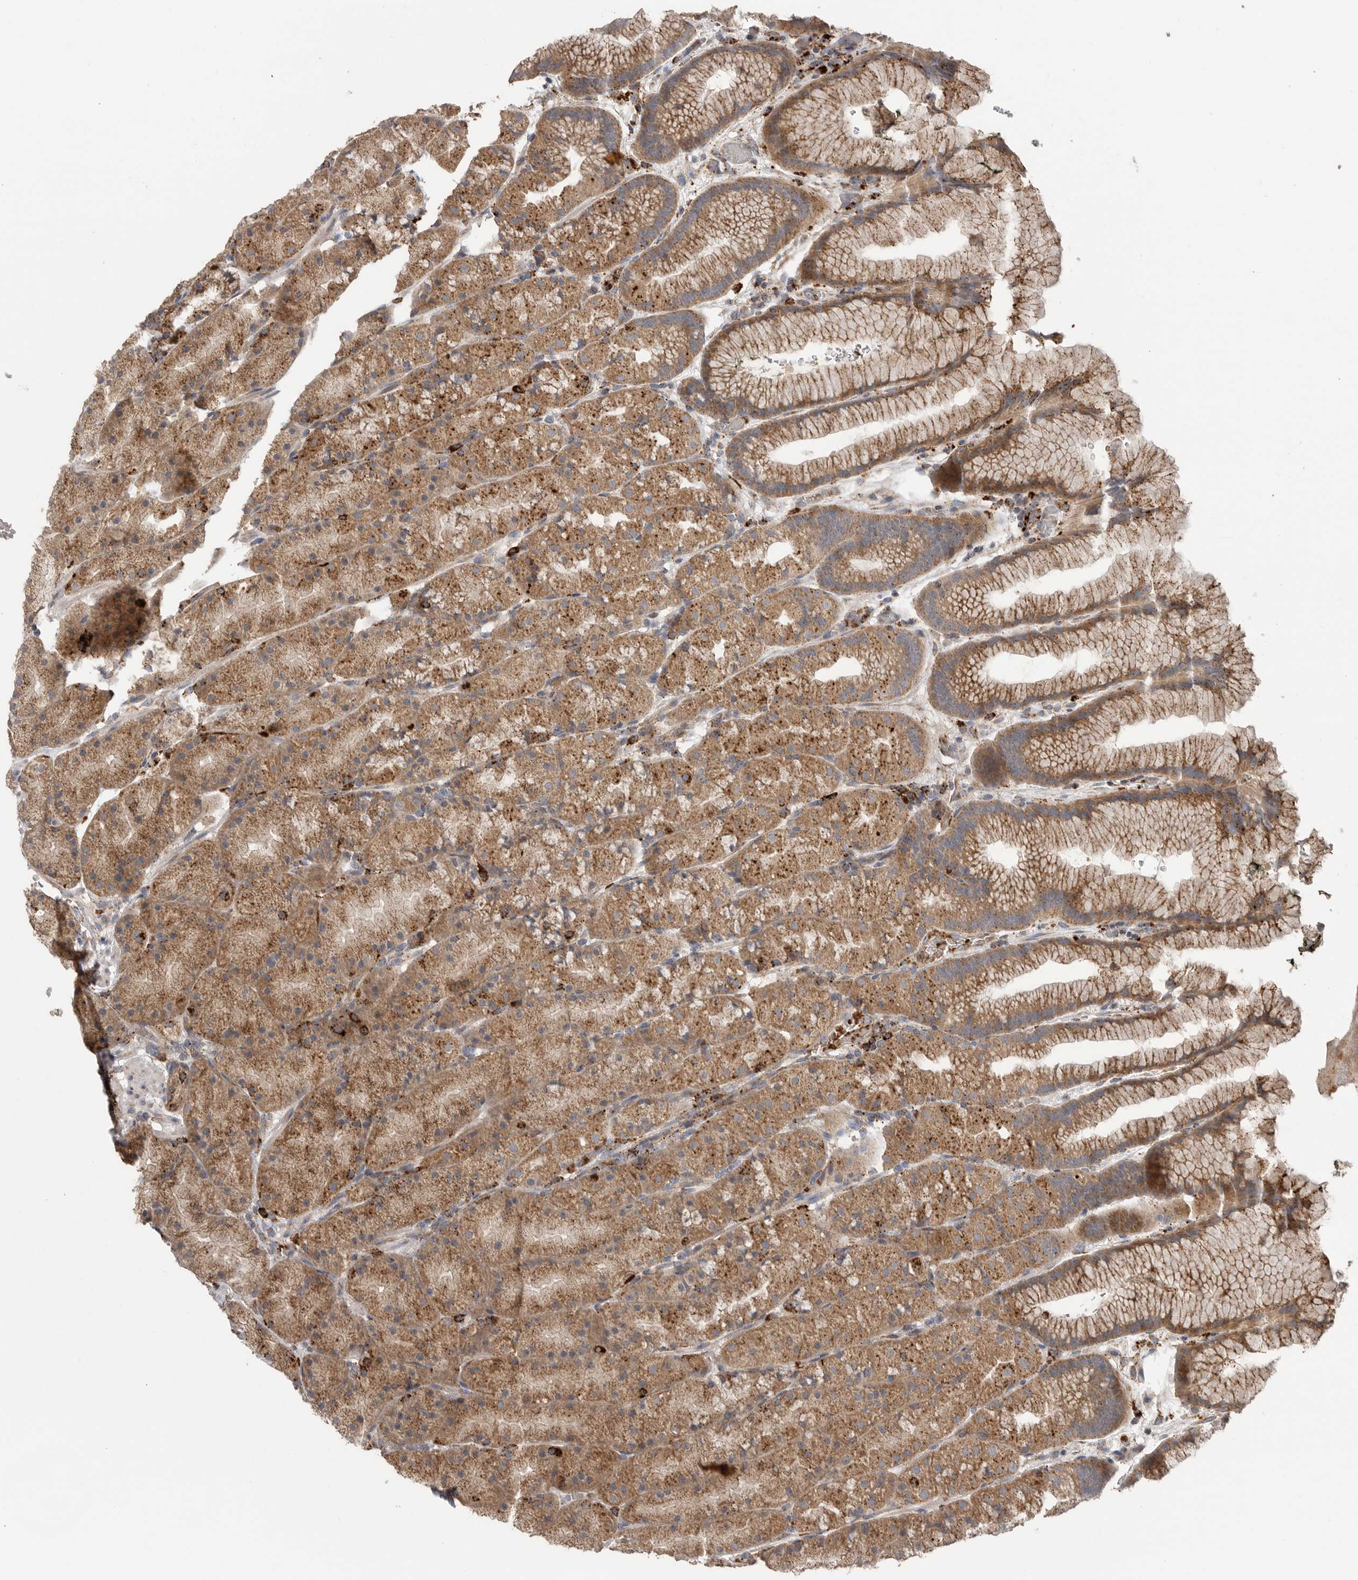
{"staining": {"intensity": "strong", "quantity": ">75%", "location": "cytoplasmic/membranous"}, "tissue": "stomach", "cell_type": "Glandular cells", "image_type": "normal", "snomed": [{"axis": "morphology", "description": "Normal tissue, NOS"}, {"axis": "topography", "description": "Stomach, upper"}, {"axis": "topography", "description": "Stomach"}], "caption": "Protein expression analysis of benign human stomach reveals strong cytoplasmic/membranous expression in about >75% of glandular cells. (IHC, brightfield microscopy, high magnification).", "gene": "GALNS", "patient": {"sex": "male", "age": 48}}